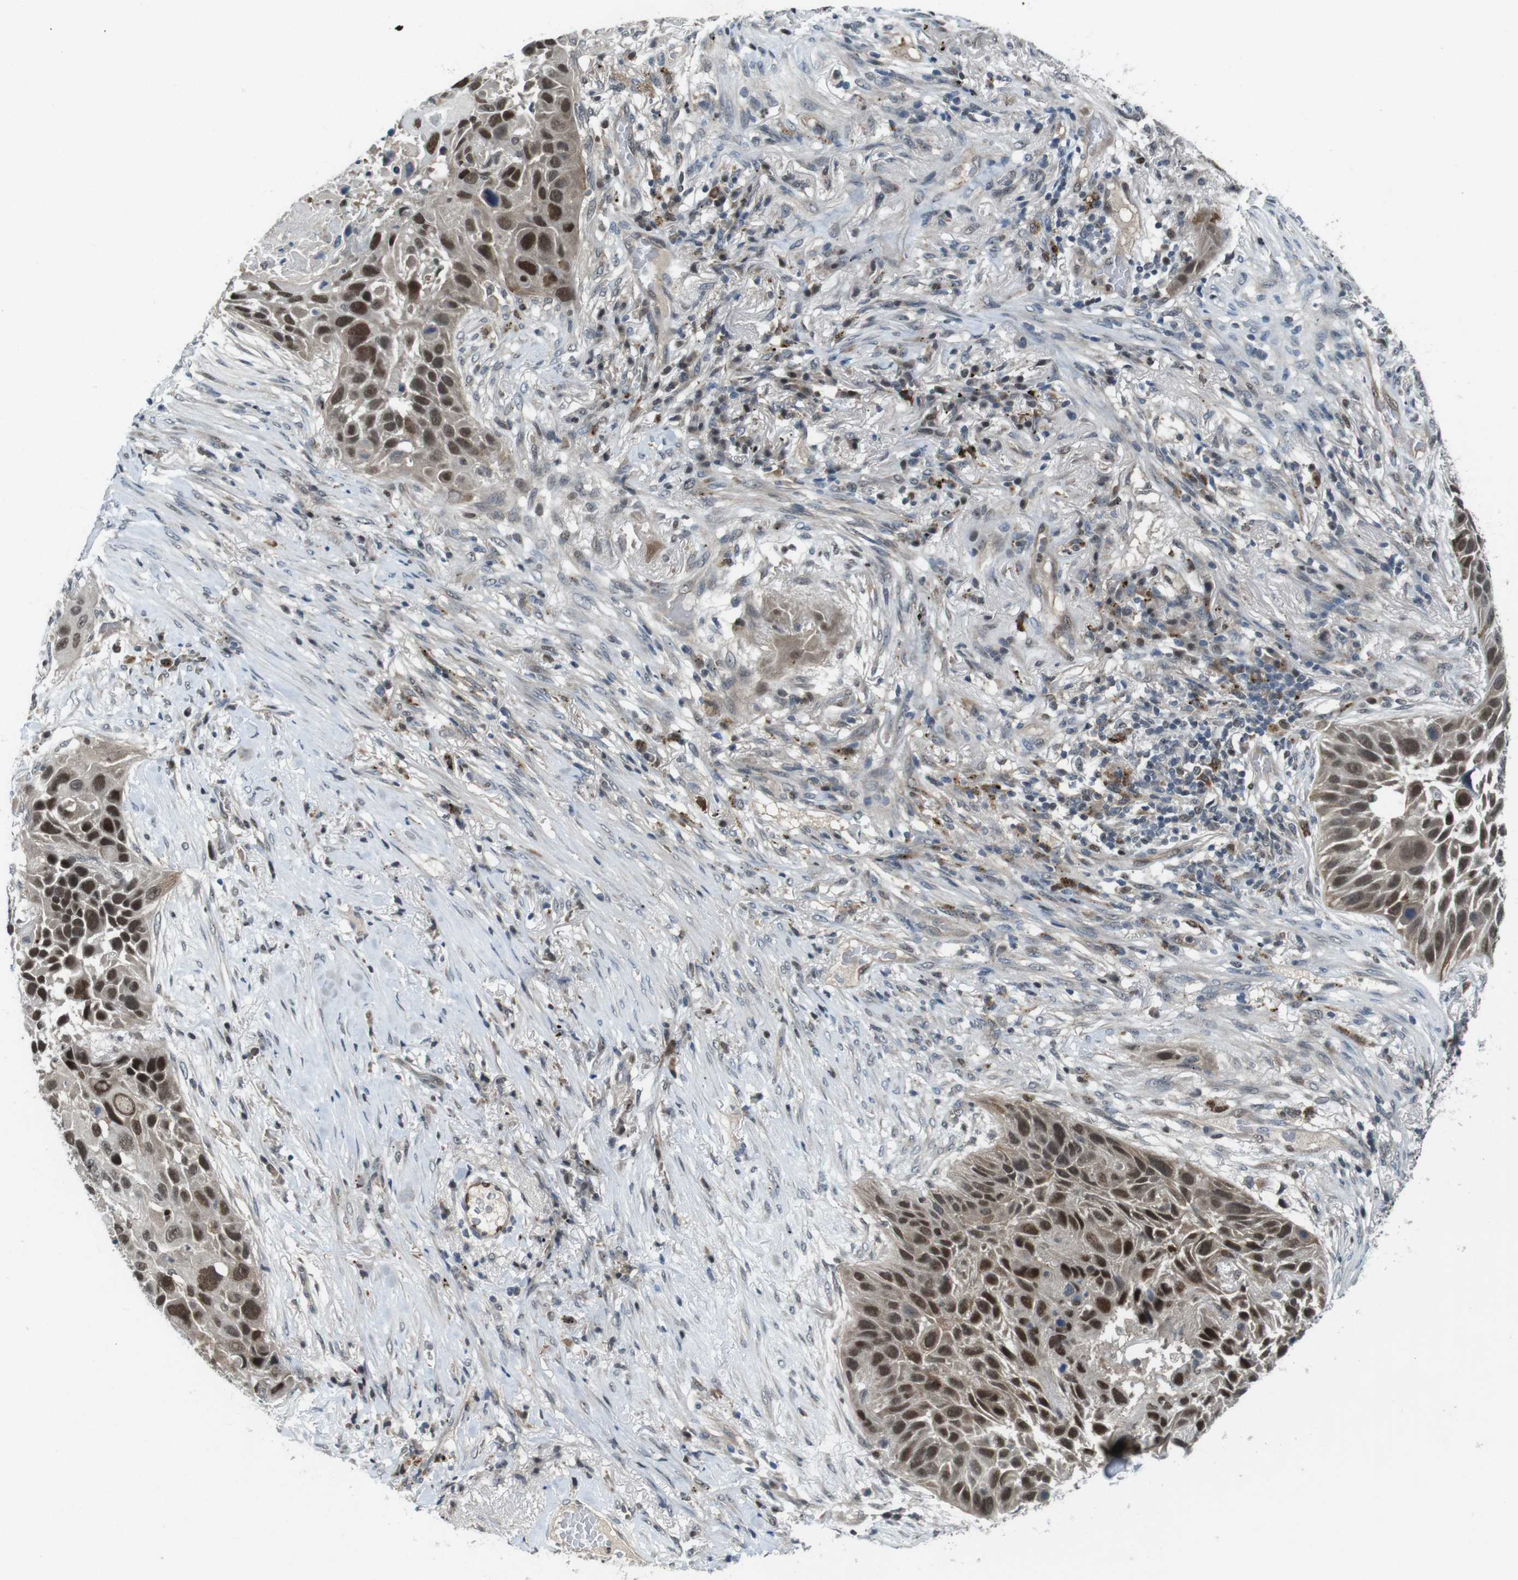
{"staining": {"intensity": "strong", "quantity": ">75%", "location": "nuclear"}, "tissue": "lung cancer", "cell_type": "Tumor cells", "image_type": "cancer", "snomed": [{"axis": "morphology", "description": "Squamous cell carcinoma, NOS"}, {"axis": "topography", "description": "Lung"}], "caption": "Protein staining of squamous cell carcinoma (lung) tissue displays strong nuclear expression in approximately >75% of tumor cells.", "gene": "MAPKAPK5", "patient": {"sex": "male", "age": 57}}